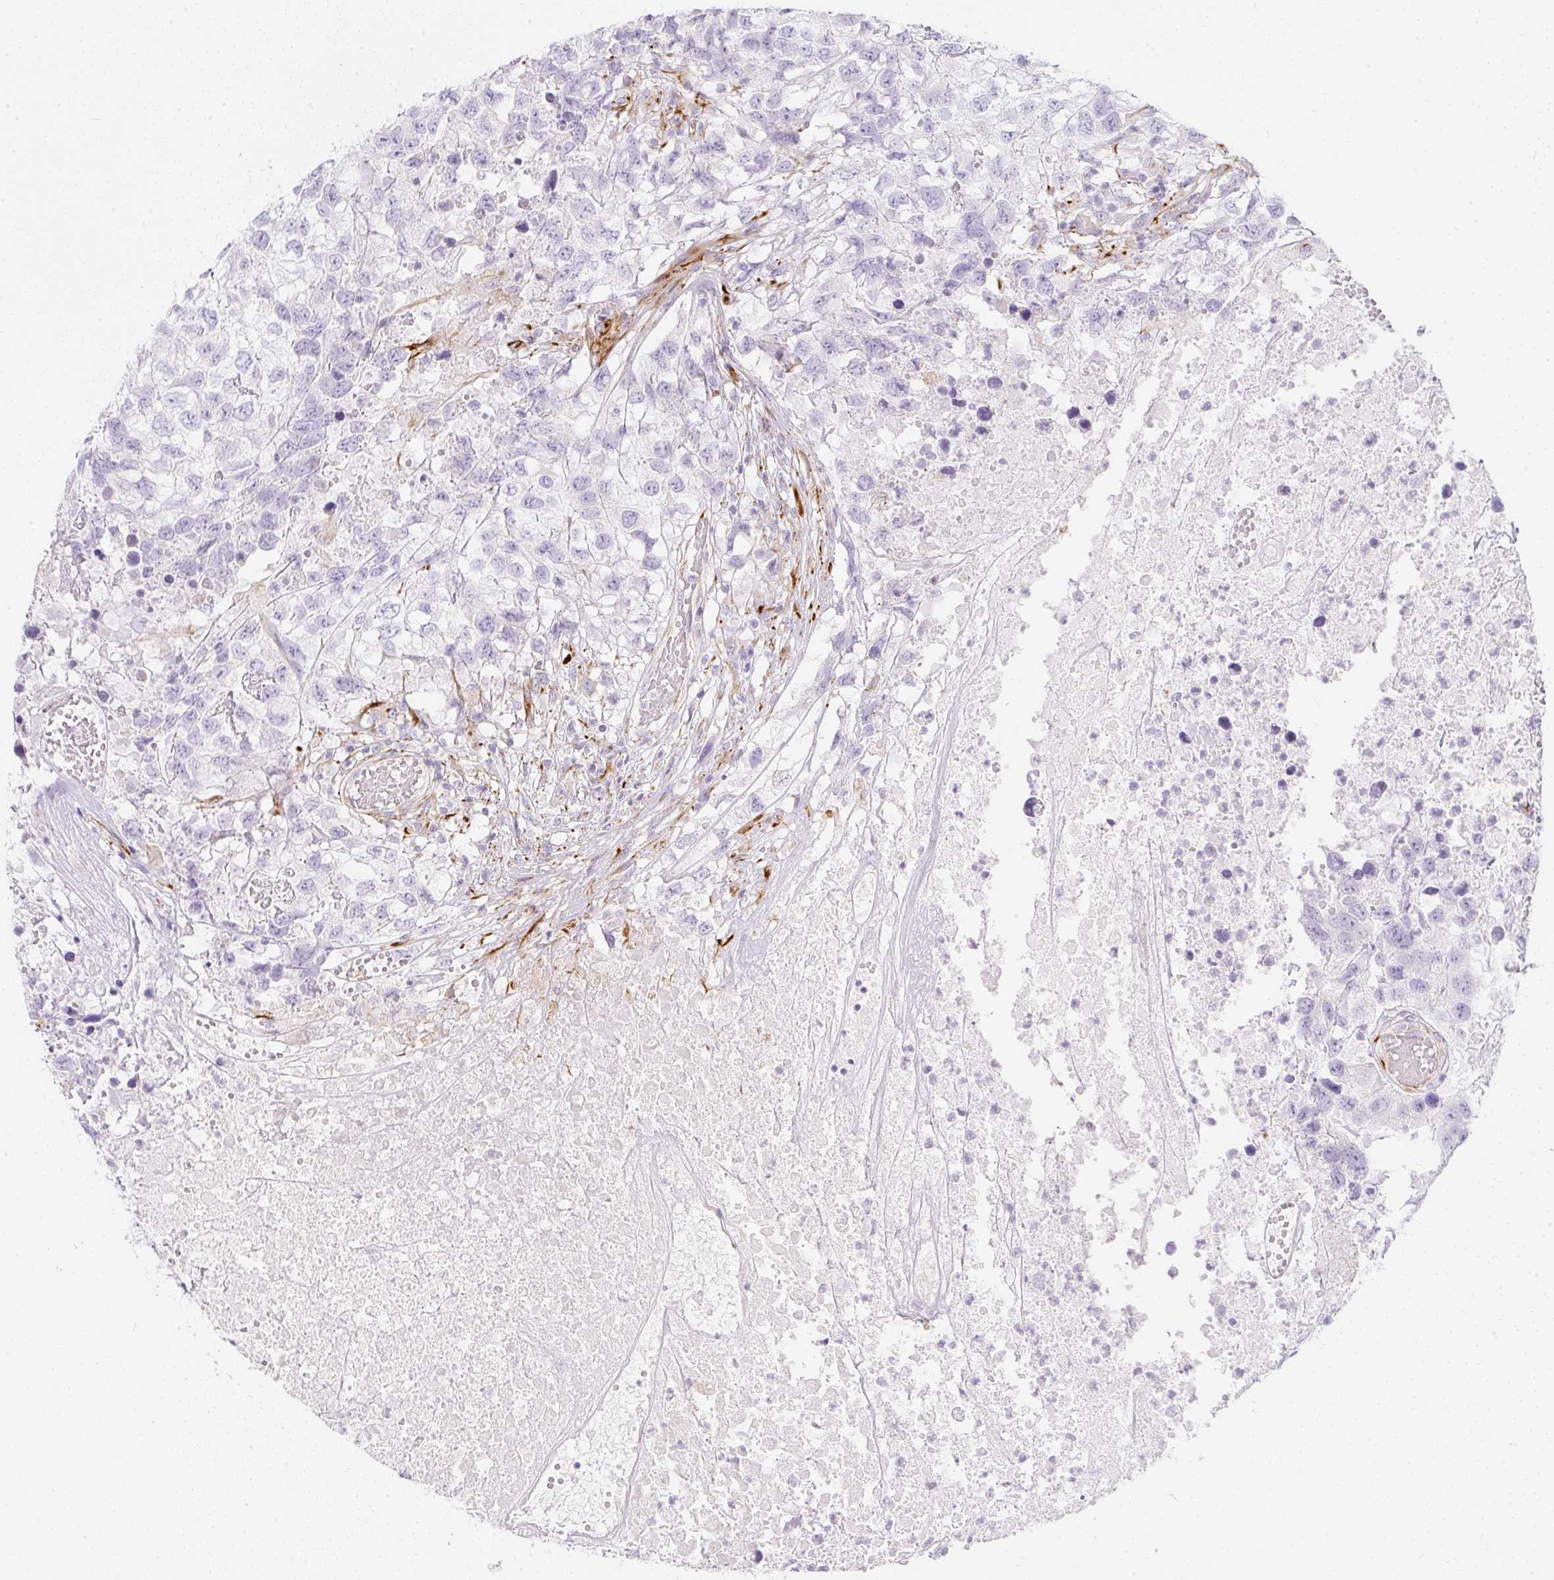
{"staining": {"intensity": "negative", "quantity": "none", "location": "none"}, "tissue": "testis cancer", "cell_type": "Tumor cells", "image_type": "cancer", "snomed": [{"axis": "morphology", "description": "Carcinoma, Embryonal, NOS"}, {"axis": "topography", "description": "Testis"}], "caption": "A histopathology image of human embryonal carcinoma (testis) is negative for staining in tumor cells.", "gene": "ZNF689", "patient": {"sex": "male", "age": 83}}